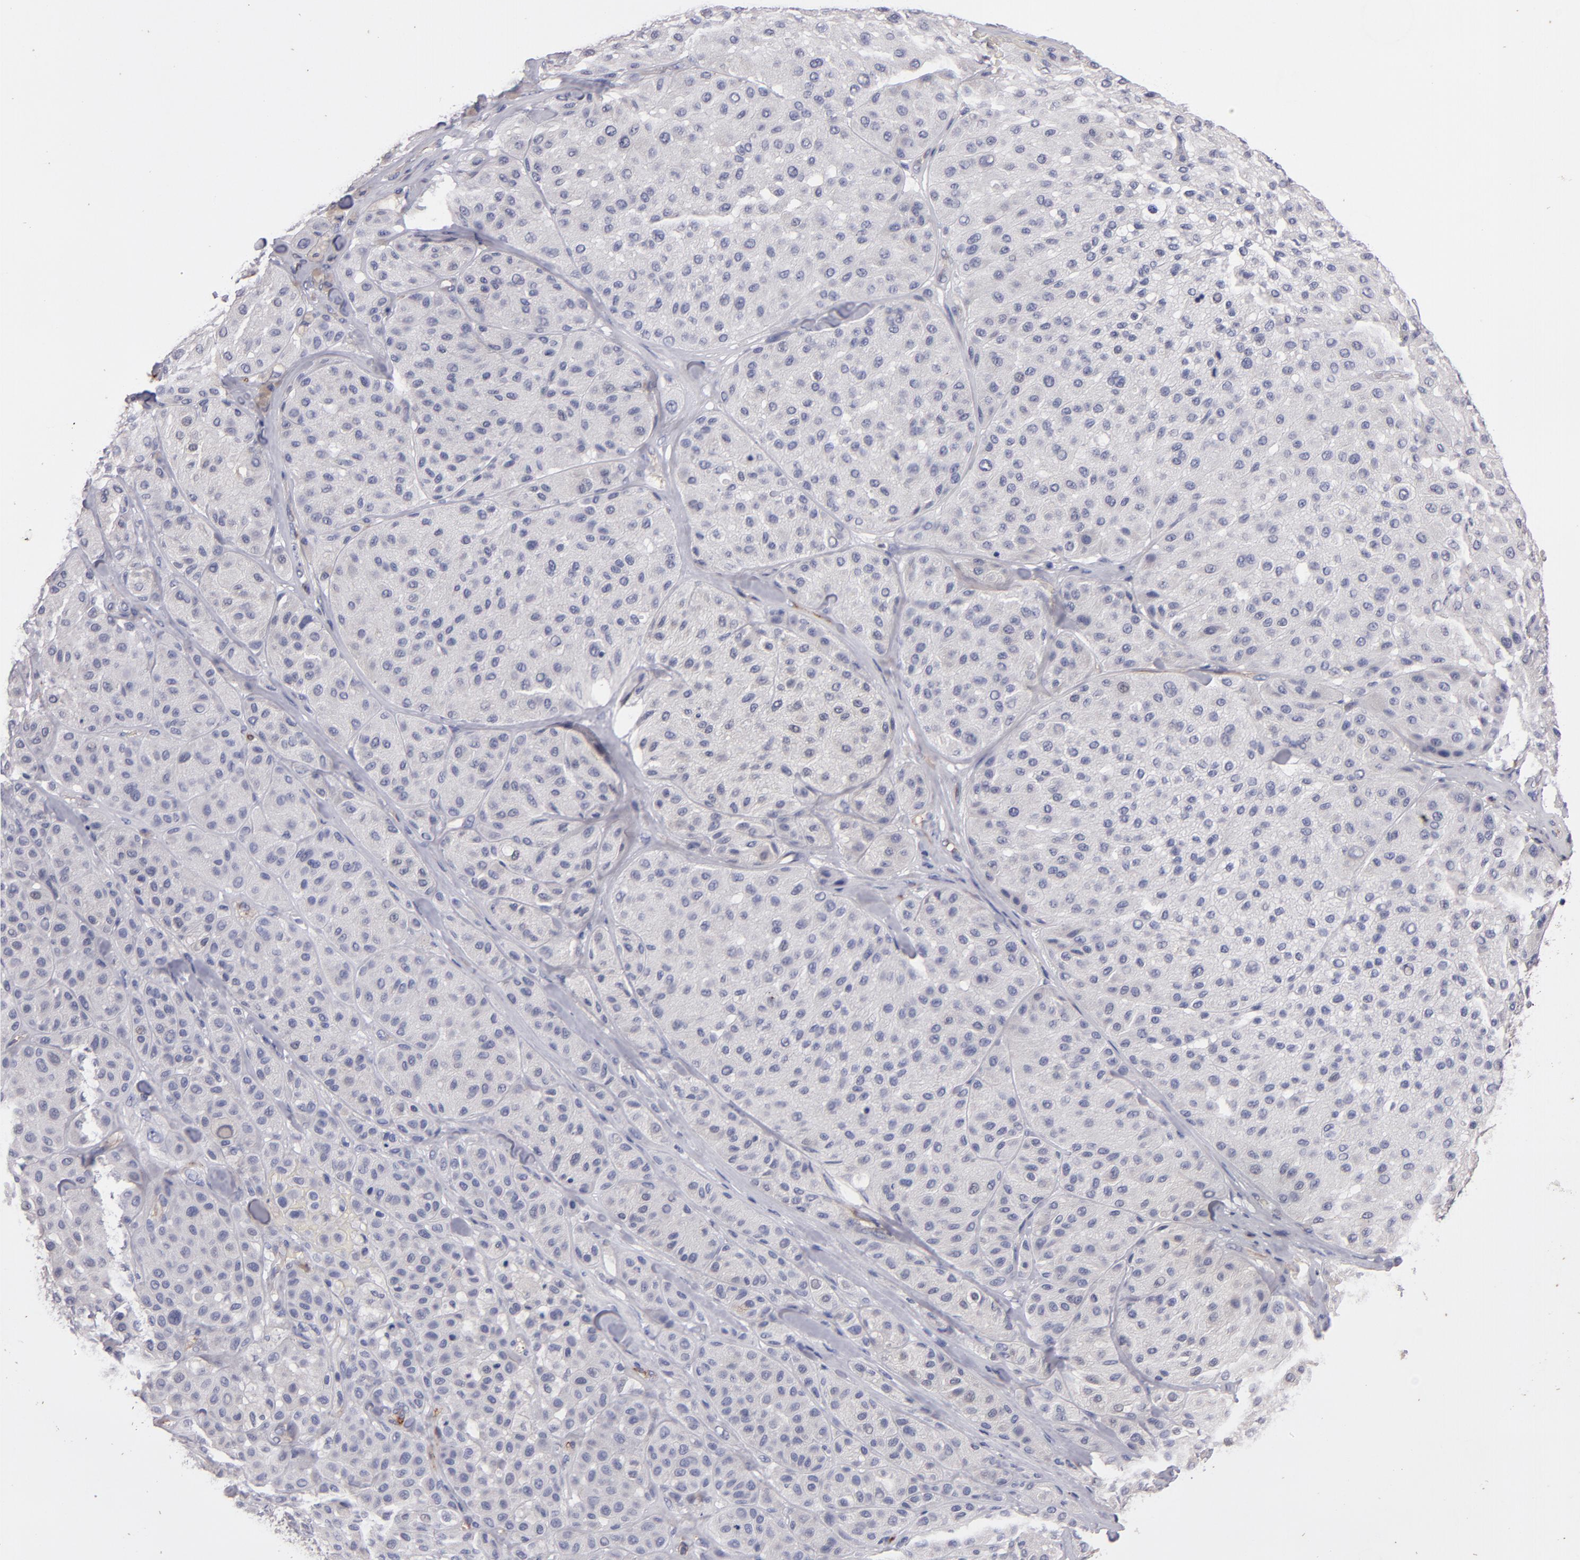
{"staining": {"intensity": "negative", "quantity": "none", "location": "none"}, "tissue": "melanoma", "cell_type": "Tumor cells", "image_type": "cancer", "snomed": [{"axis": "morphology", "description": "Normal tissue, NOS"}, {"axis": "morphology", "description": "Malignant melanoma, Metastatic site"}, {"axis": "topography", "description": "Skin"}], "caption": "Immunohistochemical staining of human melanoma displays no significant positivity in tumor cells.", "gene": "CLDN5", "patient": {"sex": "male", "age": 41}}